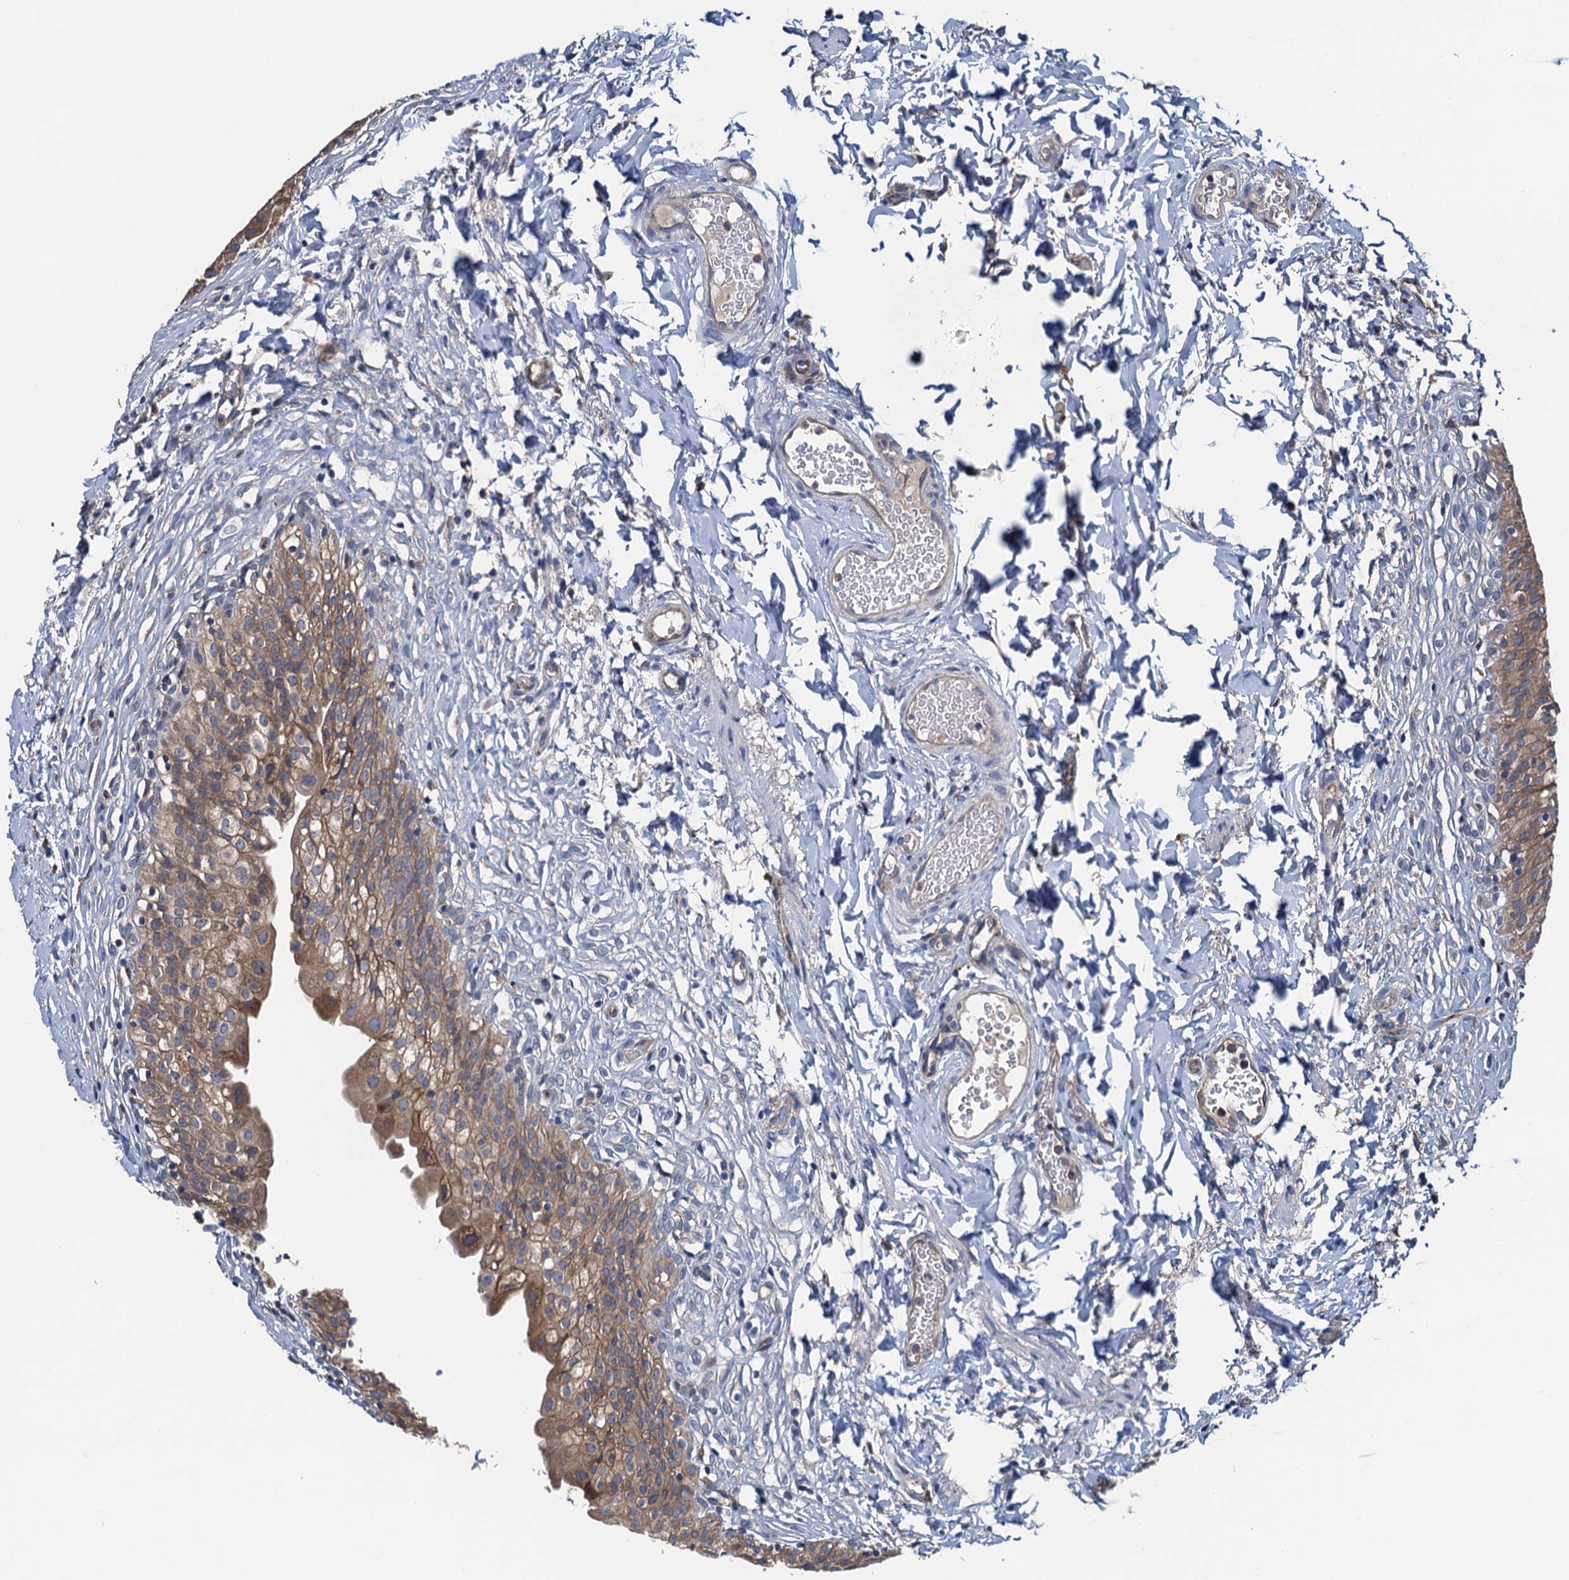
{"staining": {"intensity": "moderate", "quantity": ">75%", "location": "cytoplasmic/membranous"}, "tissue": "urinary bladder", "cell_type": "Urothelial cells", "image_type": "normal", "snomed": [{"axis": "morphology", "description": "Normal tissue, NOS"}, {"axis": "topography", "description": "Urinary bladder"}], "caption": "Protein staining of unremarkable urinary bladder exhibits moderate cytoplasmic/membranous positivity in approximately >75% of urothelial cells.", "gene": "ADCY9", "patient": {"sex": "male", "age": 55}}